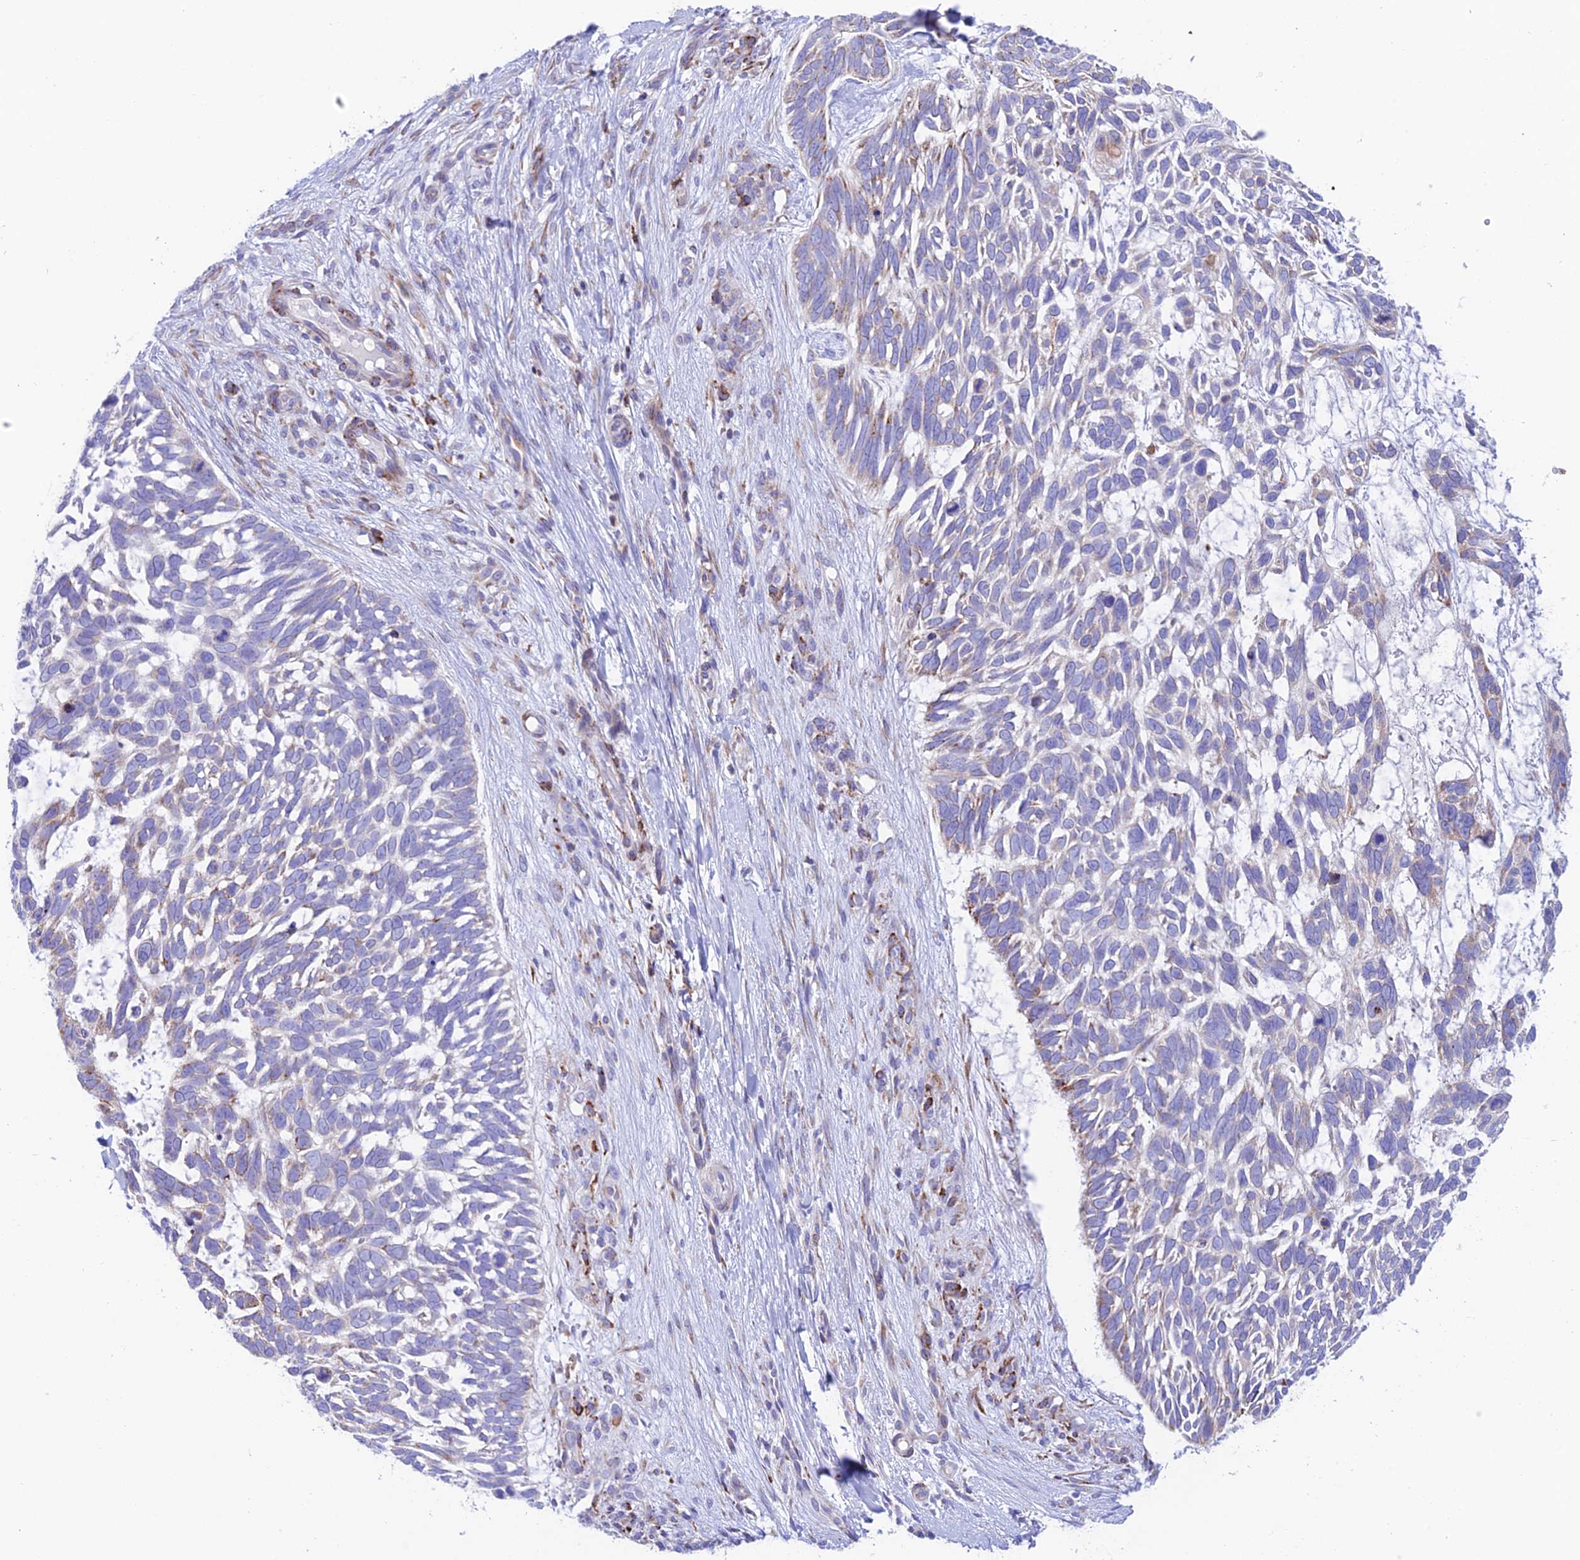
{"staining": {"intensity": "weak", "quantity": "<25%", "location": "cytoplasmic/membranous"}, "tissue": "skin cancer", "cell_type": "Tumor cells", "image_type": "cancer", "snomed": [{"axis": "morphology", "description": "Basal cell carcinoma"}, {"axis": "topography", "description": "Skin"}], "caption": "Photomicrograph shows no significant protein positivity in tumor cells of skin basal cell carcinoma.", "gene": "TUBGCP6", "patient": {"sex": "male", "age": 88}}